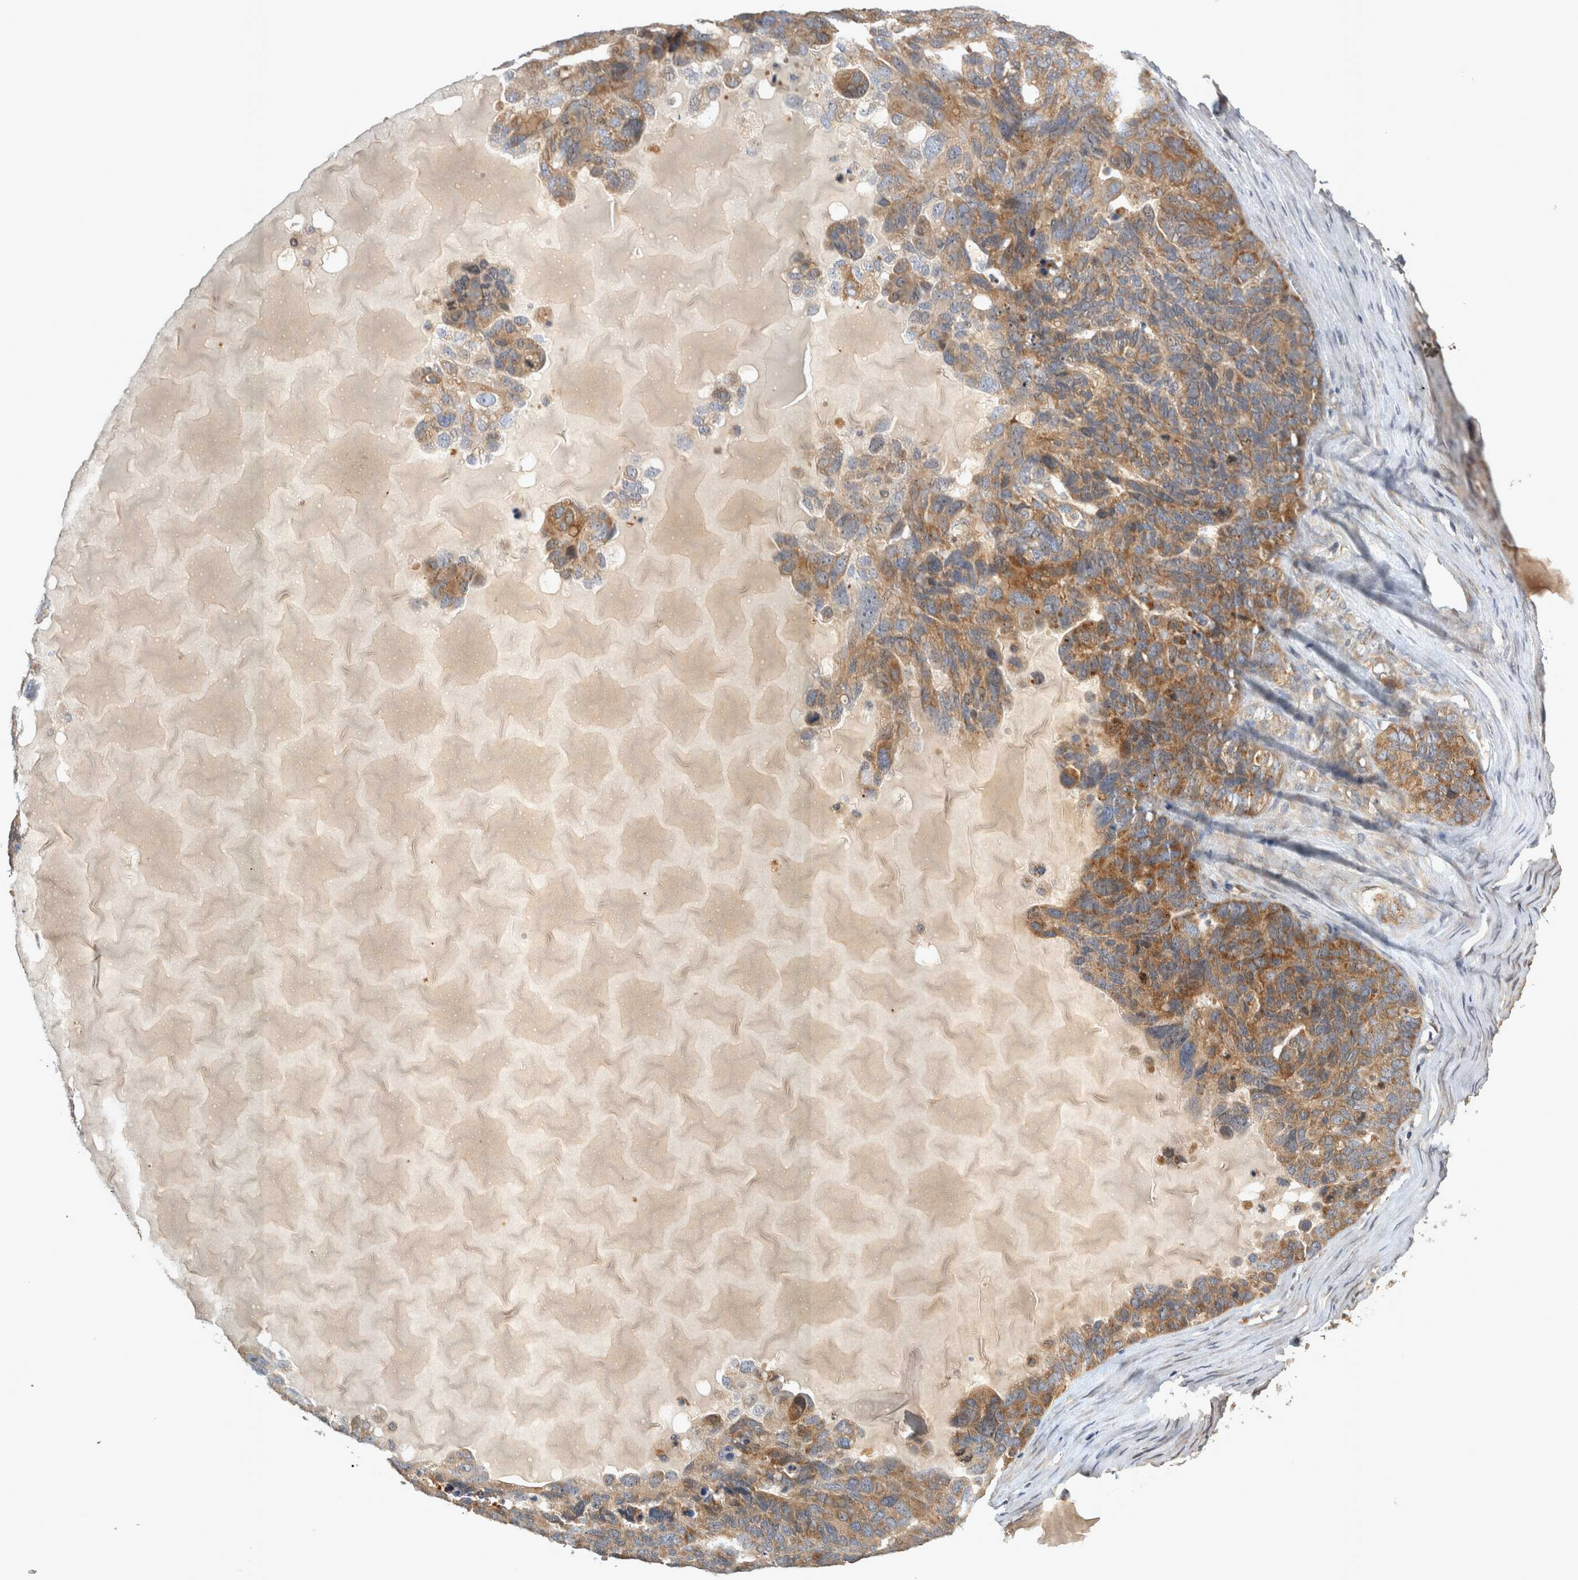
{"staining": {"intensity": "moderate", "quantity": ">75%", "location": "cytoplasmic/membranous"}, "tissue": "ovarian cancer", "cell_type": "Tumor cells", "image_type": "cancer", "snomed": [{"axis": "morphology", "description": "Cystadenocarcinoma, serous, NOS"}, {"axis": "topography", "description": "Ovary"}], "caption": "Moderate cytoplasmic/membranous expression is present in about >75% of tumor cells in ovarian cancer.", "gene": "TRMT61B", "patient": {"sex": "female", "age": 44}}